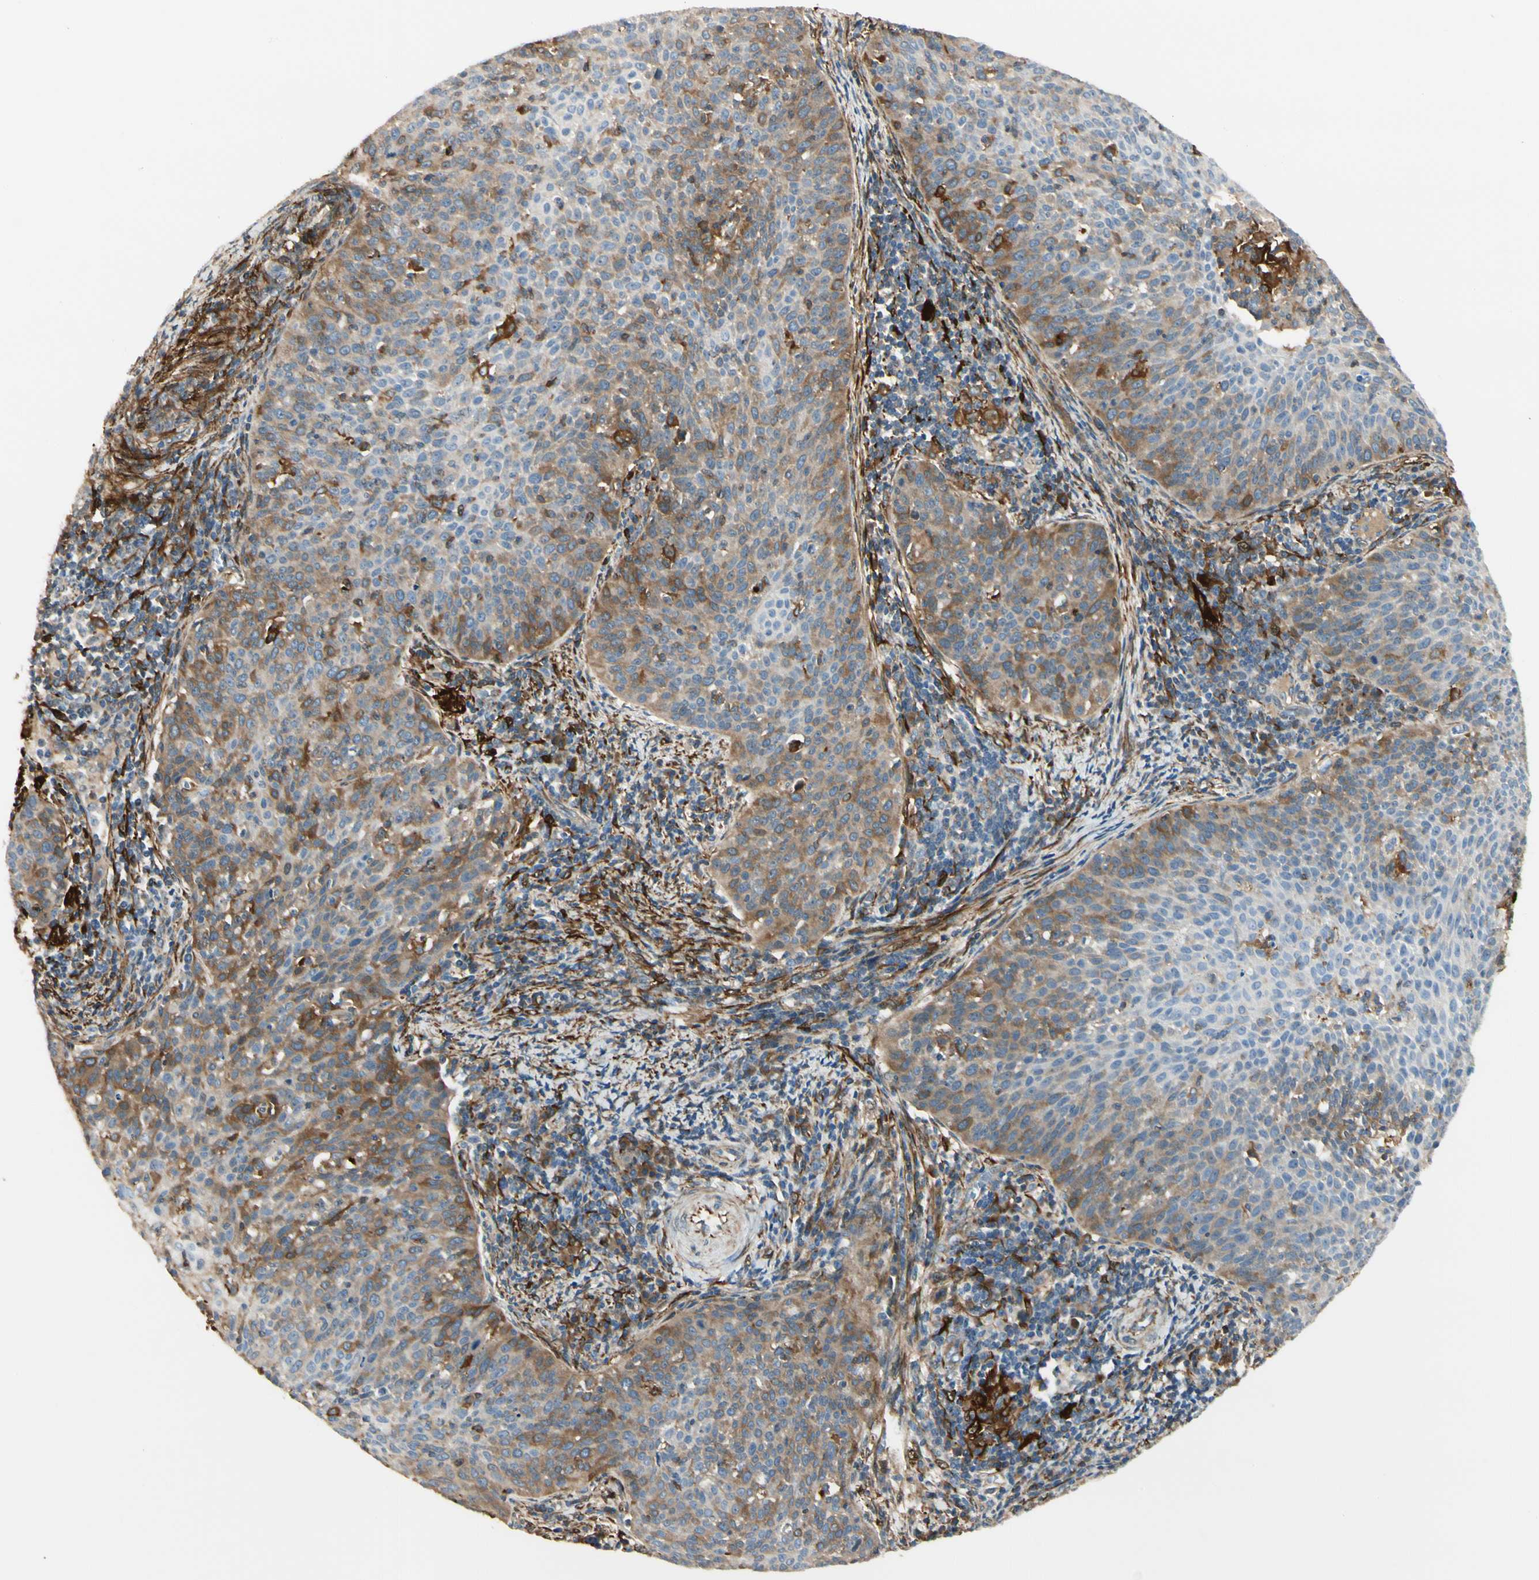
{"staining": {"intensity": "moderate", "quantity": "25%-75%", "location": "cytoplasmic/membranous"}, "tissue": "cervical cancer", "cell_type": "Tumor cells", "image_type": "cancer", "snomed": [{"axis": "morphology", "description": "Squamous cell carcinoma, NOS"}, {"axis": "topography", "description": "Cervix"}], "caption": "Squamous cell carcinoma (cervical) stained for a protein (brown) demonstrates moderate cytoplasmic/membranous positive expression in about 25%-75% of tumor cells.", "gene": "FTH1", "patient": {"sex": "female", "age": 38}}